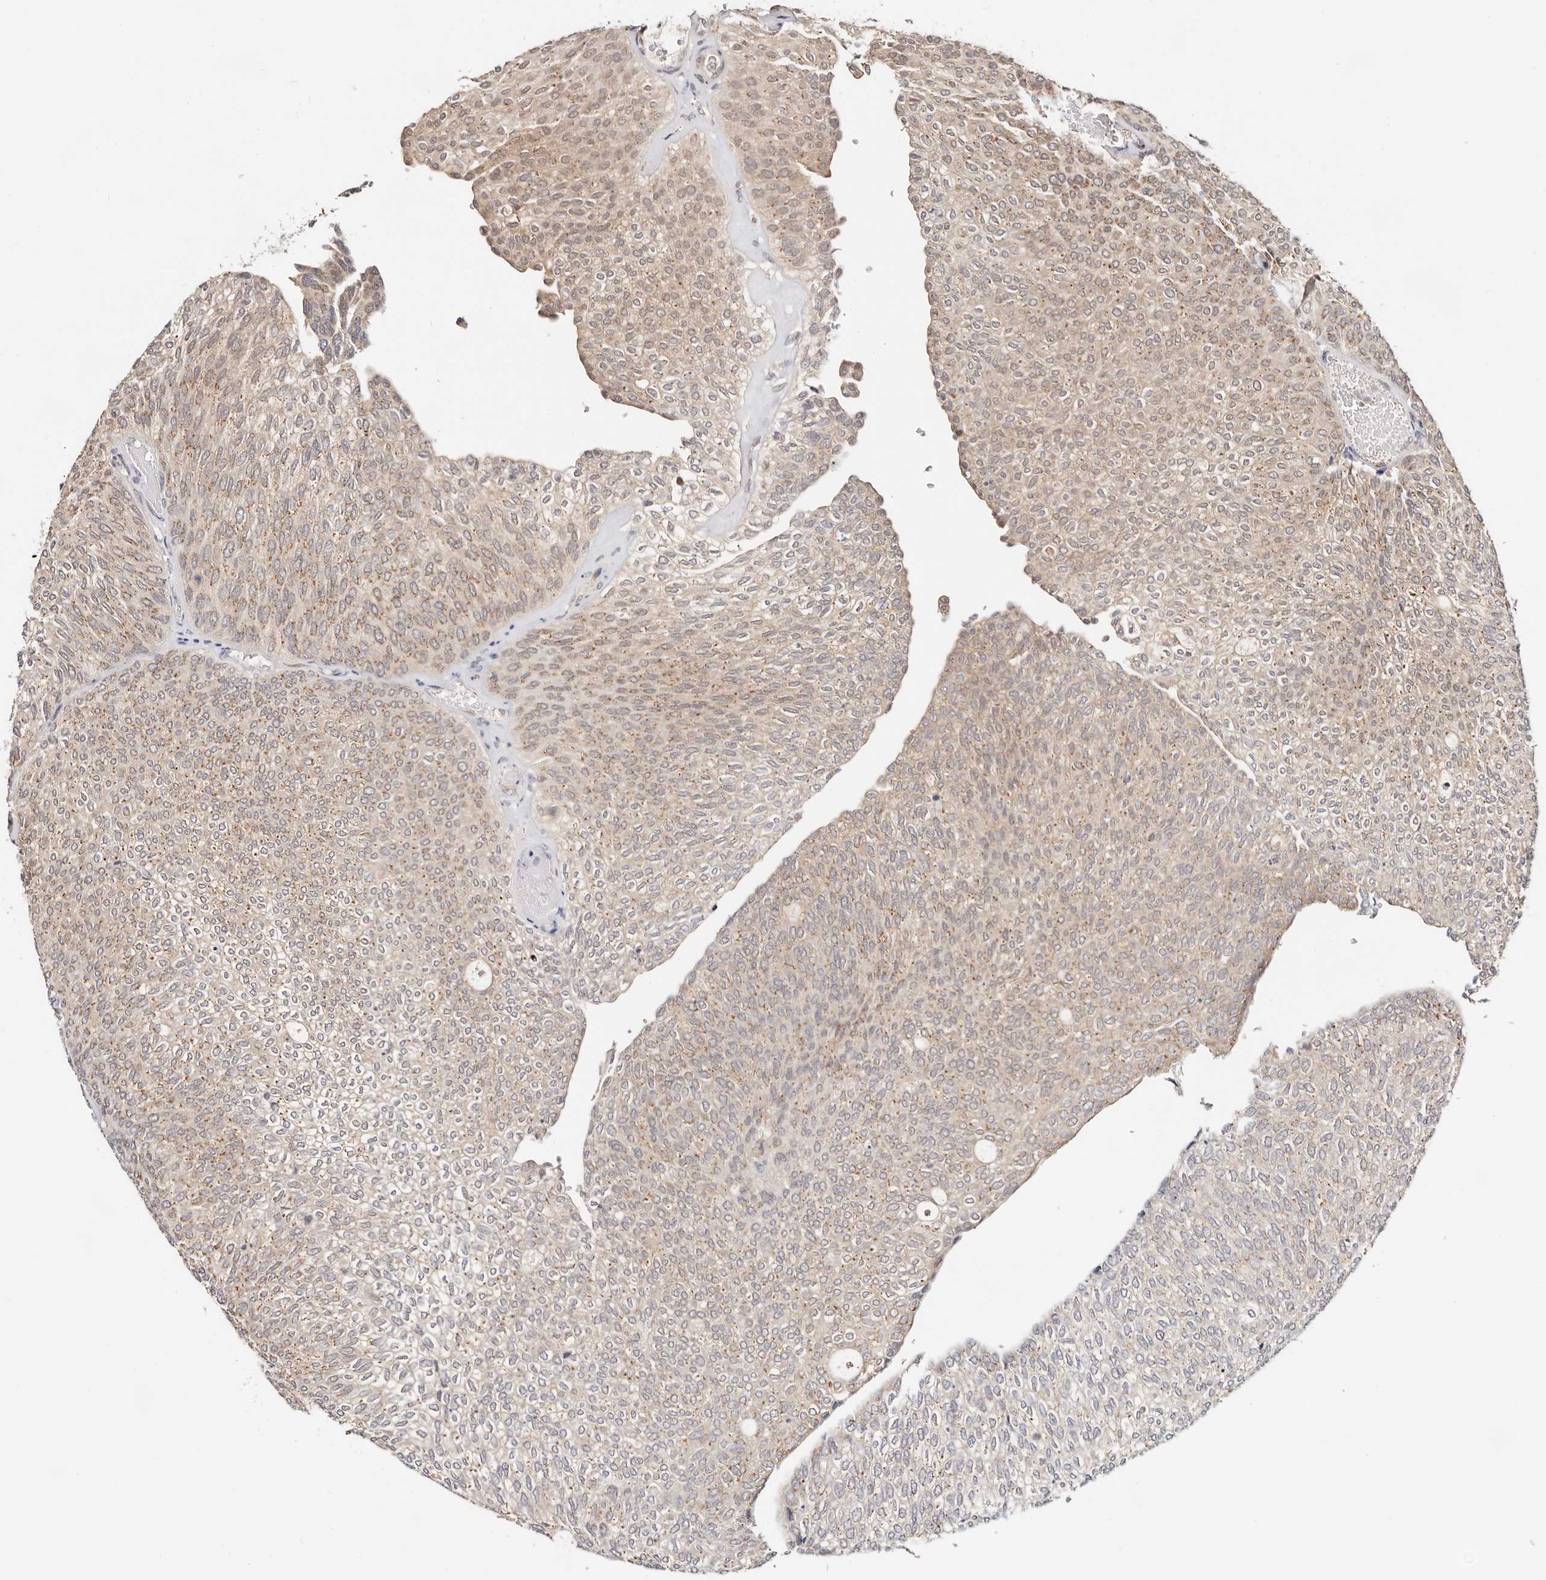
{"staining": {"intensity": "moderate", "quantity": ">75%", "location": "cytoplasmic/membranous"}, "tissue": "urothelial cancer", "cell_type": "Tumor cells", "image_type": "cancer", "snomed": [{"axis": "morphology", "description": "Urothelial carcinoma, Low grade"}, {"axis": "topography", "description": "Urinary bladder"}], "caption": "Urothelial cancer tissue reveals moderate cytoplasmic/membranous positivity in about >75% of tumor cells (brown staining indicates protein expression, while blue staining denotes nuclei).", "gene": "VIPAS39", "patient": {"sex": "female", "age": 79}}